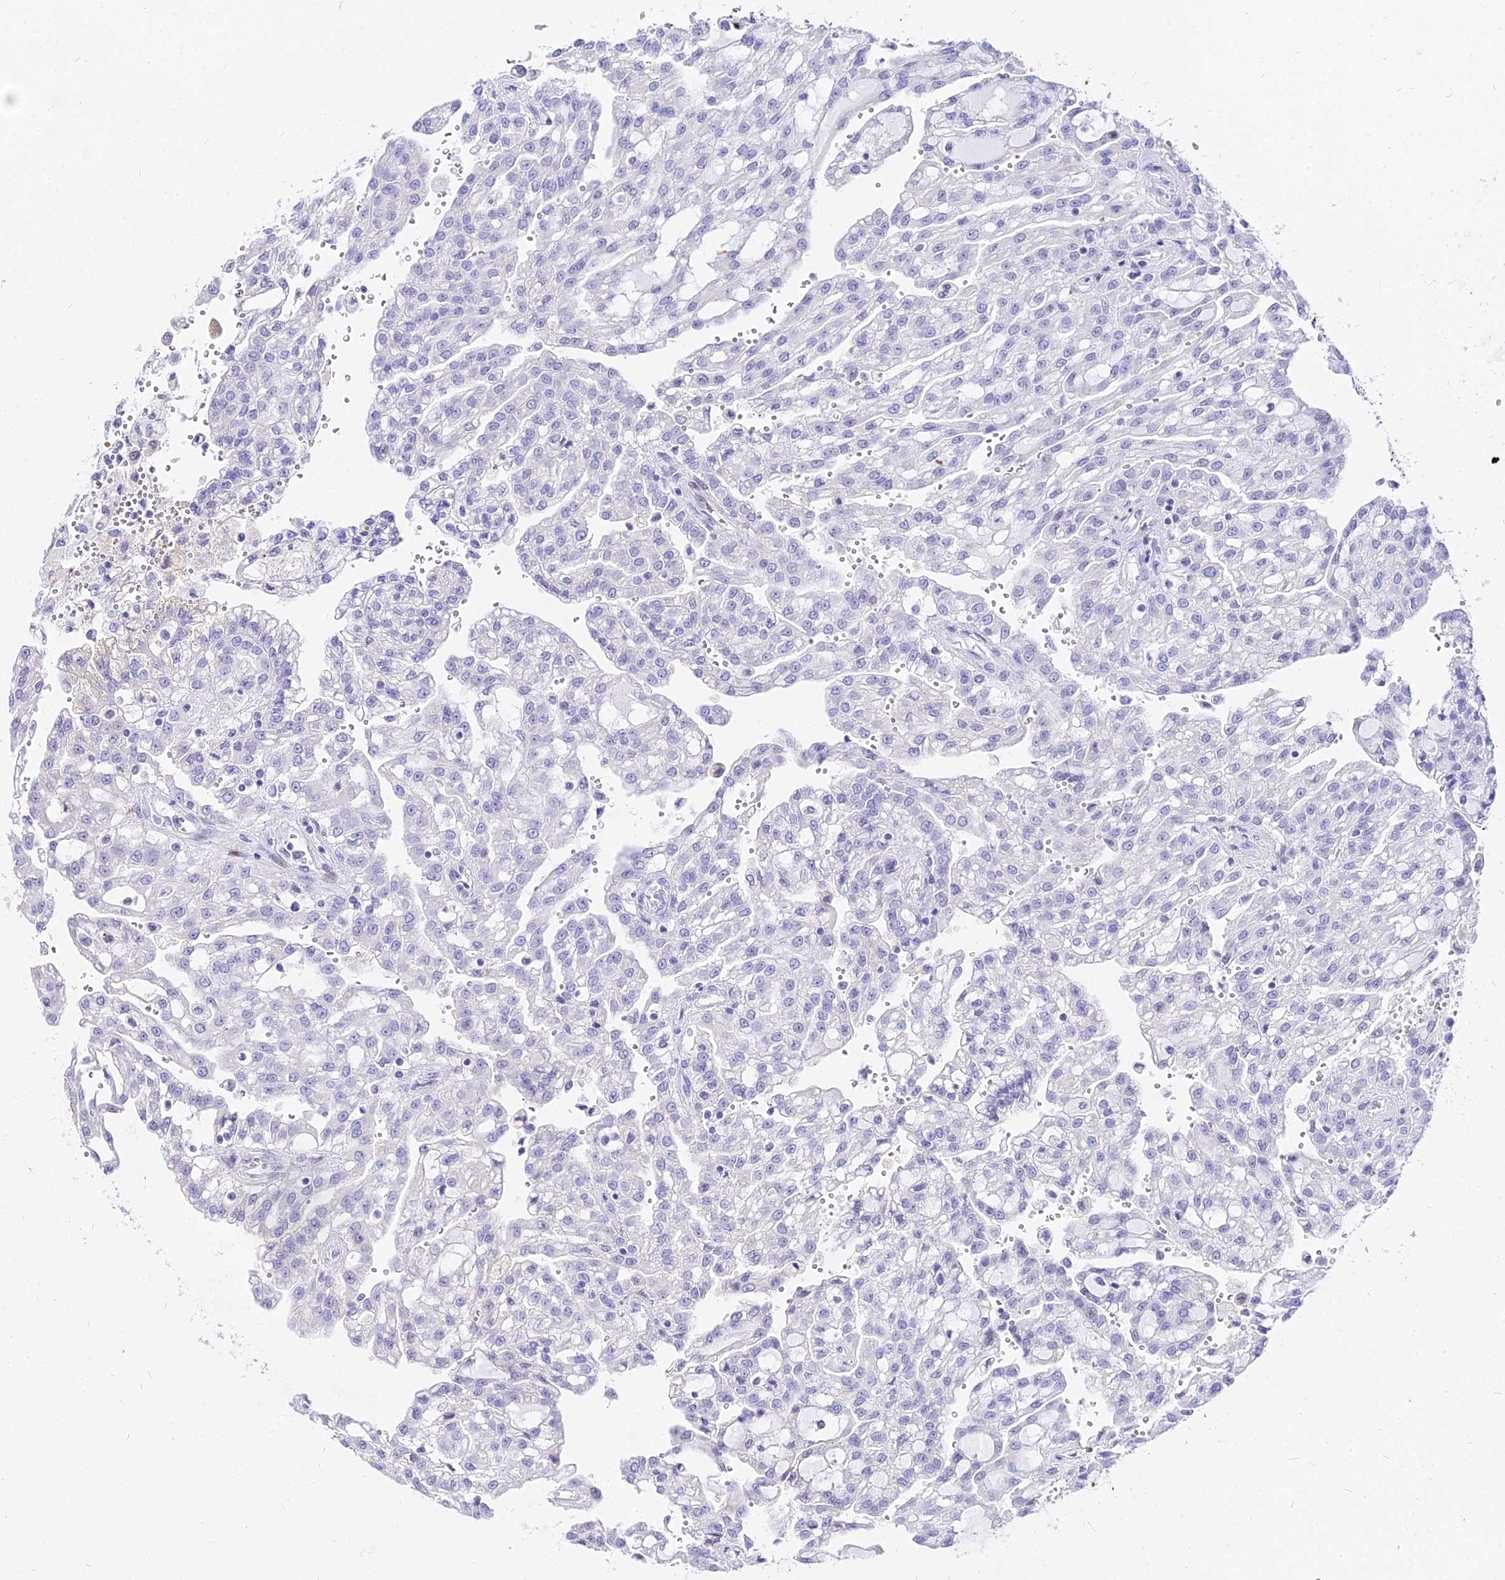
{"staining": {"intensity": "negative", "quantity": "none", "location": "none"}, "tissue": "renal cancer", "cell_type": "Tumor cells", "image_type": "cancer", "snomed": [{"axis": "morphology", "description": "Adenocarcinoma, NOS"}, {"axis": "topography", "description": "Kidney"}], "caption": "Tumor cells are negative for protein expression in human renal adenocarcinoma. (IHC, brightfield microscopy, high magnification).", "gene": "CARD18", "patient": {"sex": "male", "age": 63}}